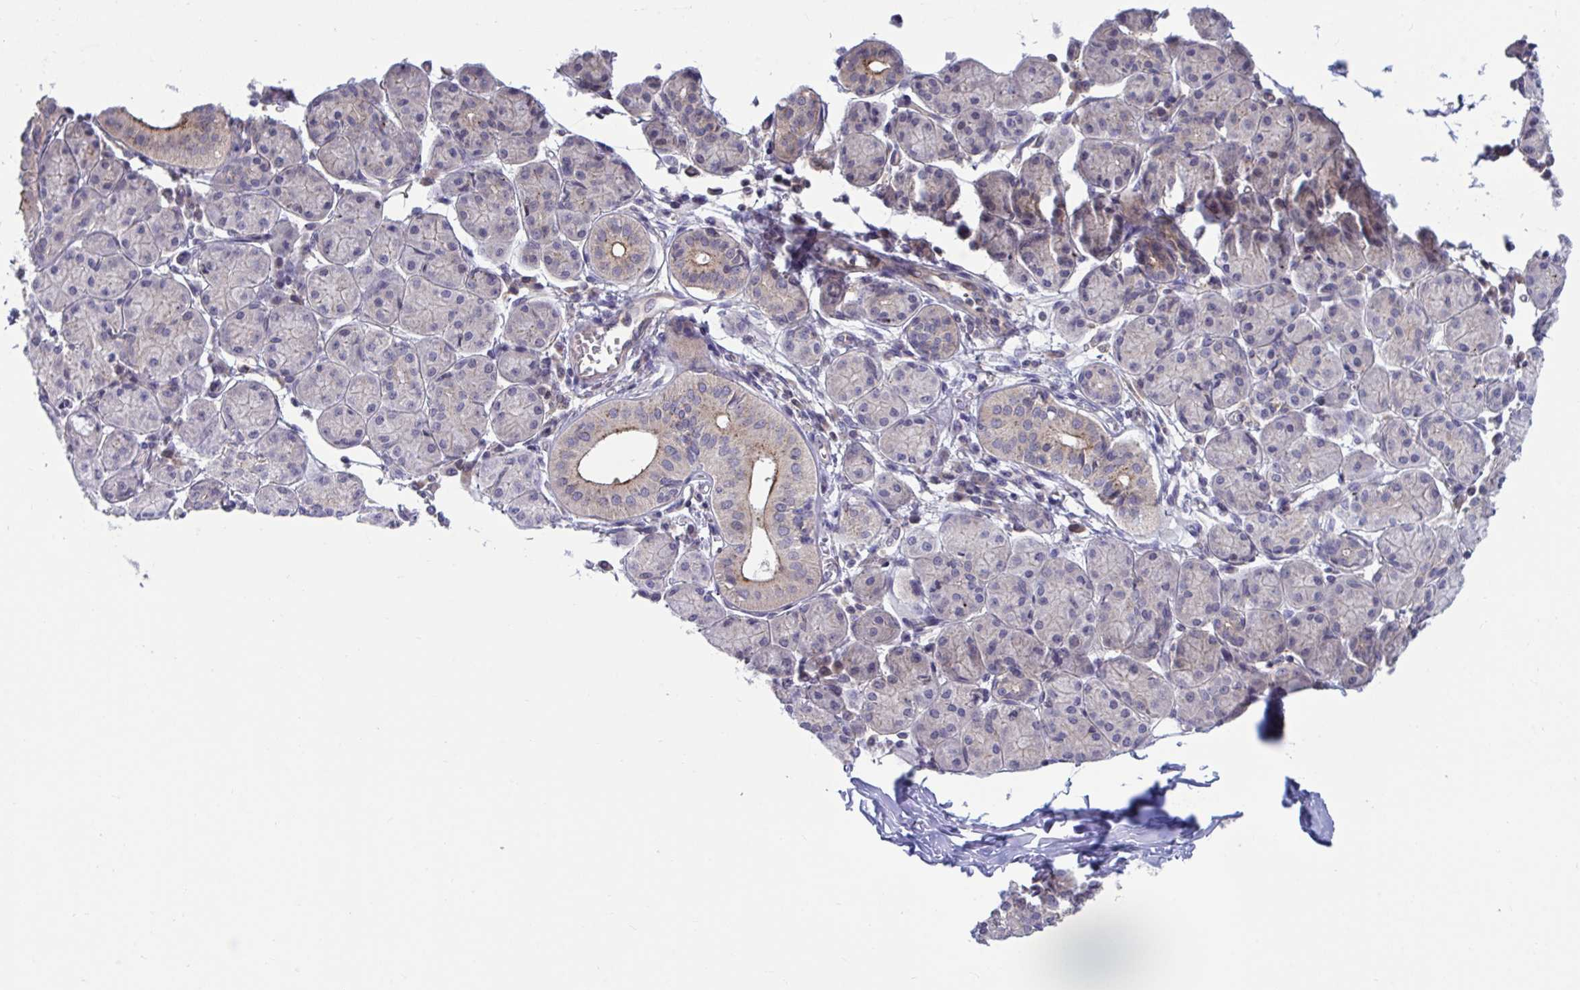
{"staining": {"intensity": "moderate", "quantity": "<25%", "location": "cytoplasmic/membranous"}, "tissue": "salivary gland", "cell_type": "Glandular cells", "image_type": "normal", "snomed": [{"axis": "morphology", "description": "Normal tissue, NOS"}, {"axis": "morphology", "description": "Inflammation, NOS"}, {"axis": "topography", "description": "Lymph node"}, {"axis": "topography", "description": "Salivary gland"}], "caption": "A high-resolution image shows immunohistochemistry staining of normal salivary gland, which reveals moderate cytoplasmic/membranous expression in about <25% of glandular cells. (DAB IHC, brown staining for protein, blue staining for nuclei).", "gene": "IST1", "patient": {"sex": "male", "age": 3}}